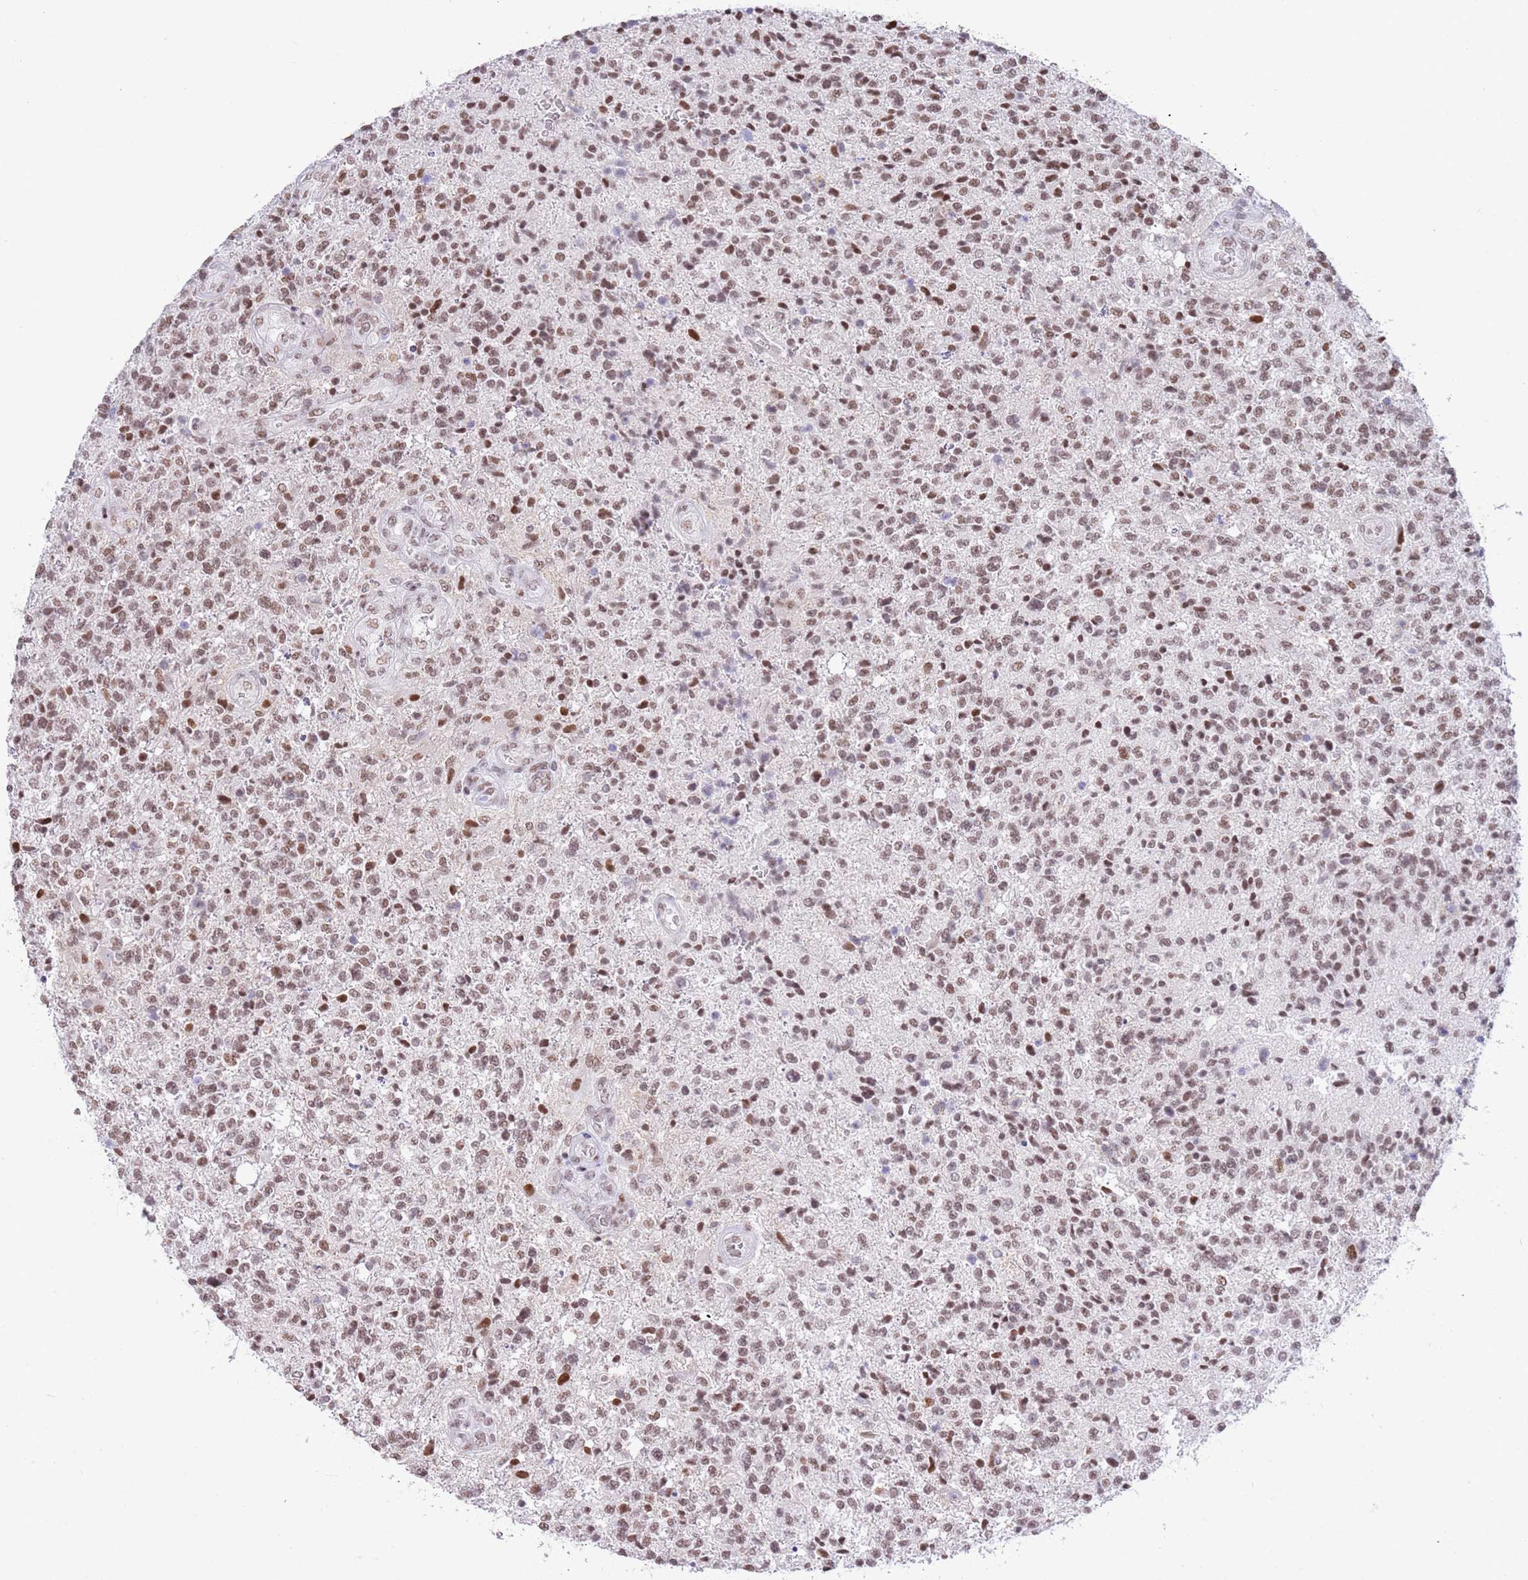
{"staining": {"intensity": "moderate", "quantity": ">75%", "location": "nuclear"}, "tissue": "glioma", "cell_type": "Tumor cells", "image_type": "cancer", "snomed": [{"axis": "morphology", "description": "Glioma, malignant, High grade"}, {"axis": "topography", "description": "Brain"}], "caption": "Malignant glioma (high-grade) stained with DAB (3,3'-diaminobenzidine) immunohistochemistry (IHC) reveals medium levels of moderate nuclear expression in about >75% of tumor cells.", "gene": "ZNF382", "patient": {"sex": "male", "age": 56}}